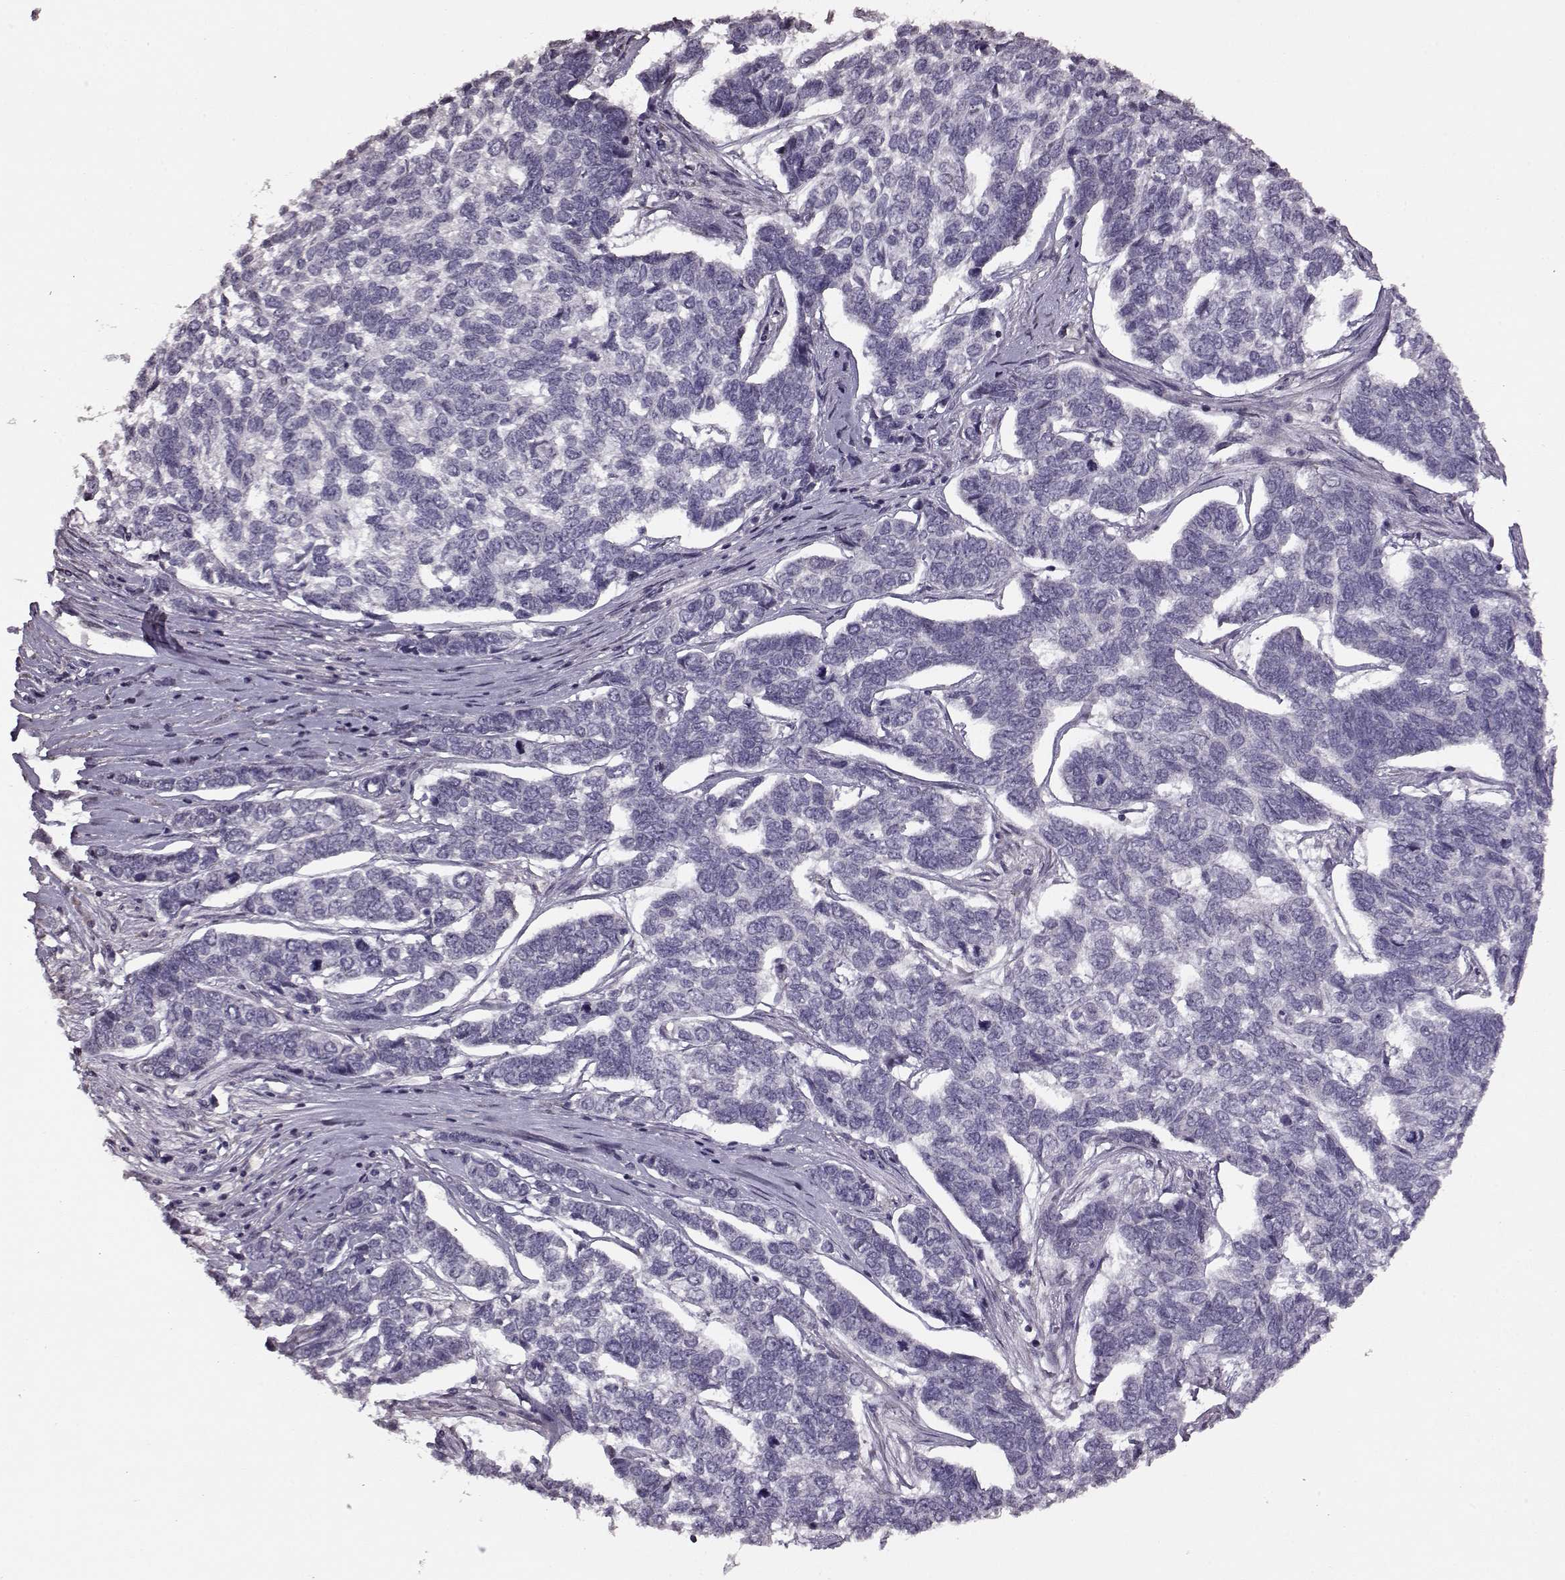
{"staining": {"intensity": "negative", "quantity": "none", "location": "none"}, "tissue": "skin cancer", "cell_type": "Tumor cells", "image_type": "cancer", "snomed": [{"axis": "morphology", "description": "Basal cell carcinoma"}, {"axis": "topography", "description": "Skin"}], "caption": "This photomicrograph is of skin cancer stained with IHC to label a protein in brown with the nuclei are counter-stained blue. There is no positivity in tumor cells.", "gene": "FSHB", "patient": {"sex": "female", "age": 65}}